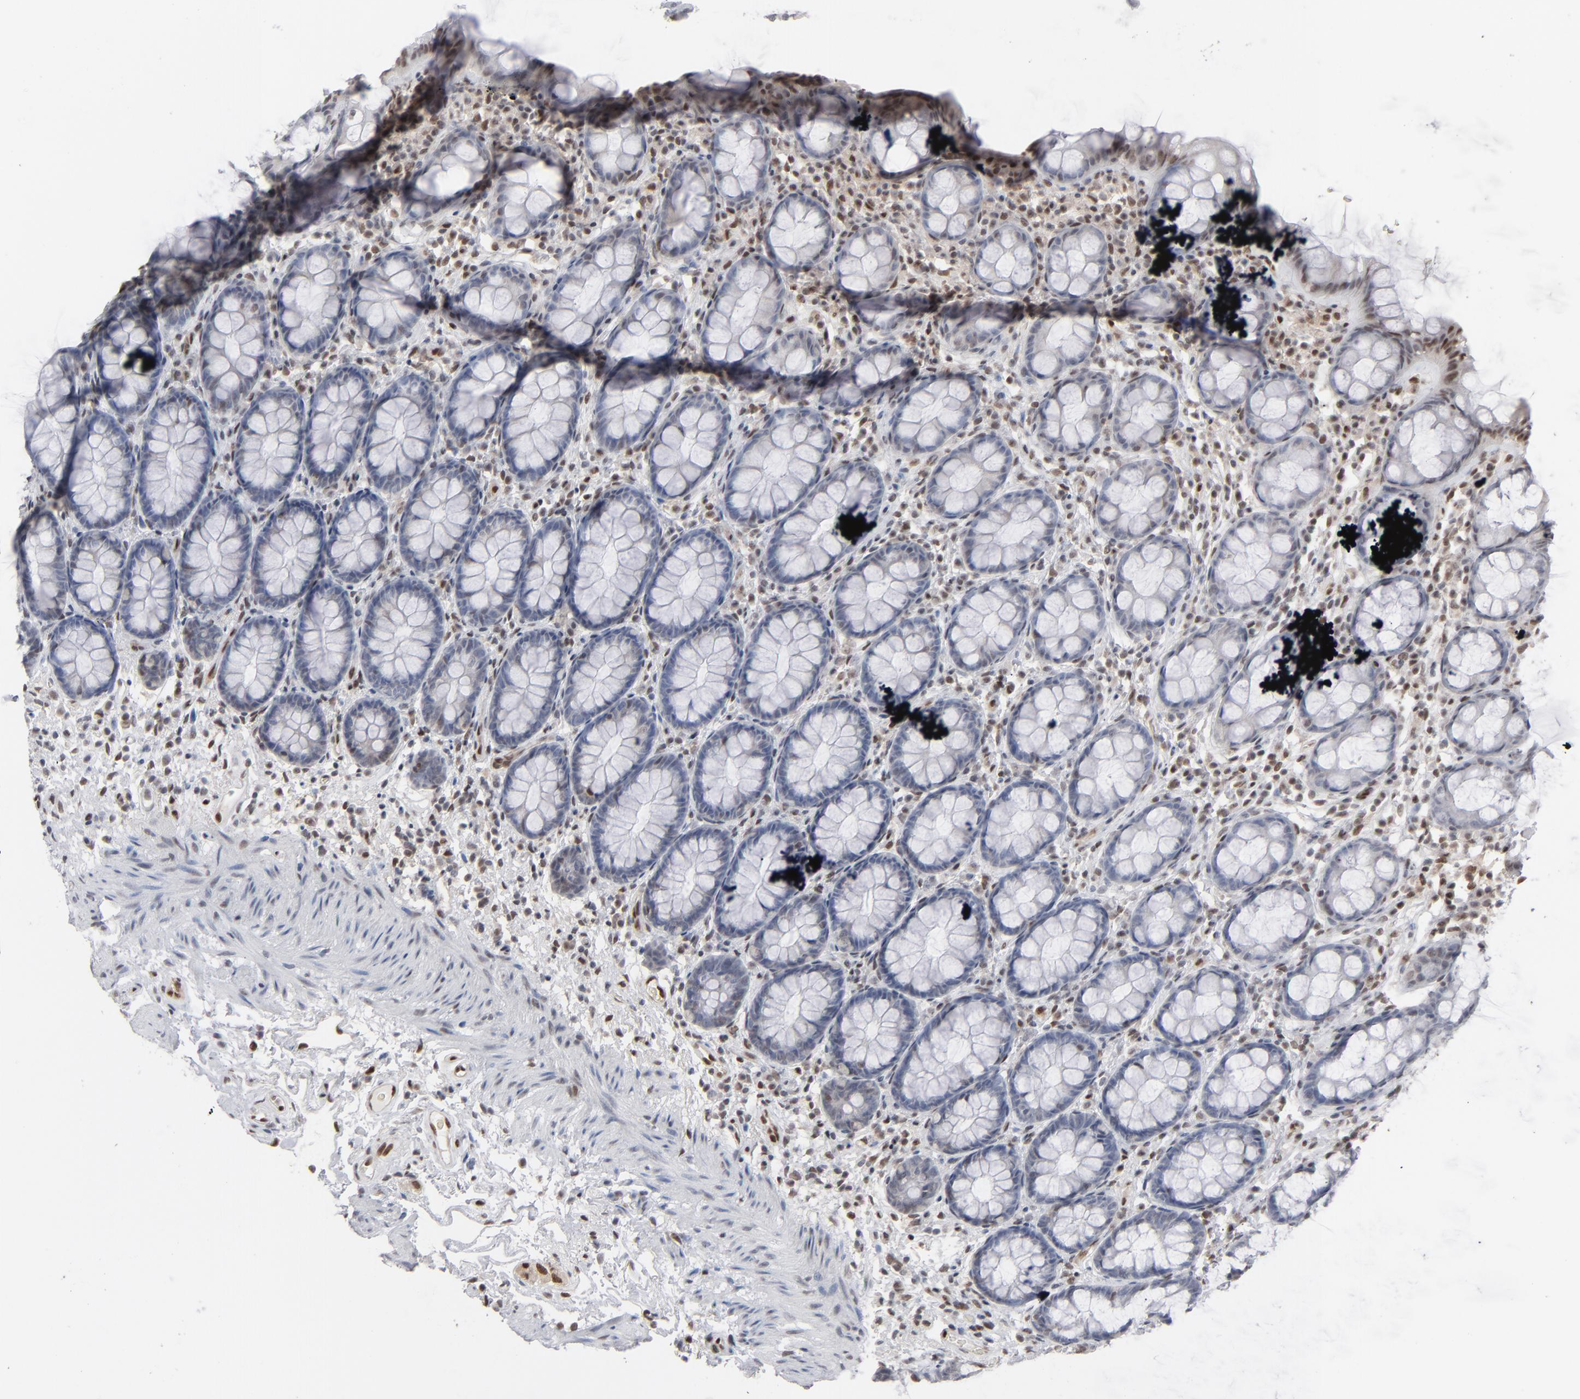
{"staining": {"intensity": "moderate", "quantity": "25%-75%", "location": "nuclear"}, "tissue": "rectum", "cell_type": "Glandular cells", "image_type": "normal", "snomed": [{"axis": "morphology", "description": "Normal tissue, NOS"}, {"axis": "topography", "description": "Rectum"}], "caption": "Rectum stained with a brown dye exhibits moderate nuclear positive positivity in about 25%-75% of glandular cells.", "gene": "IRF9", "patient": {"sex": "male", "age": 92}}